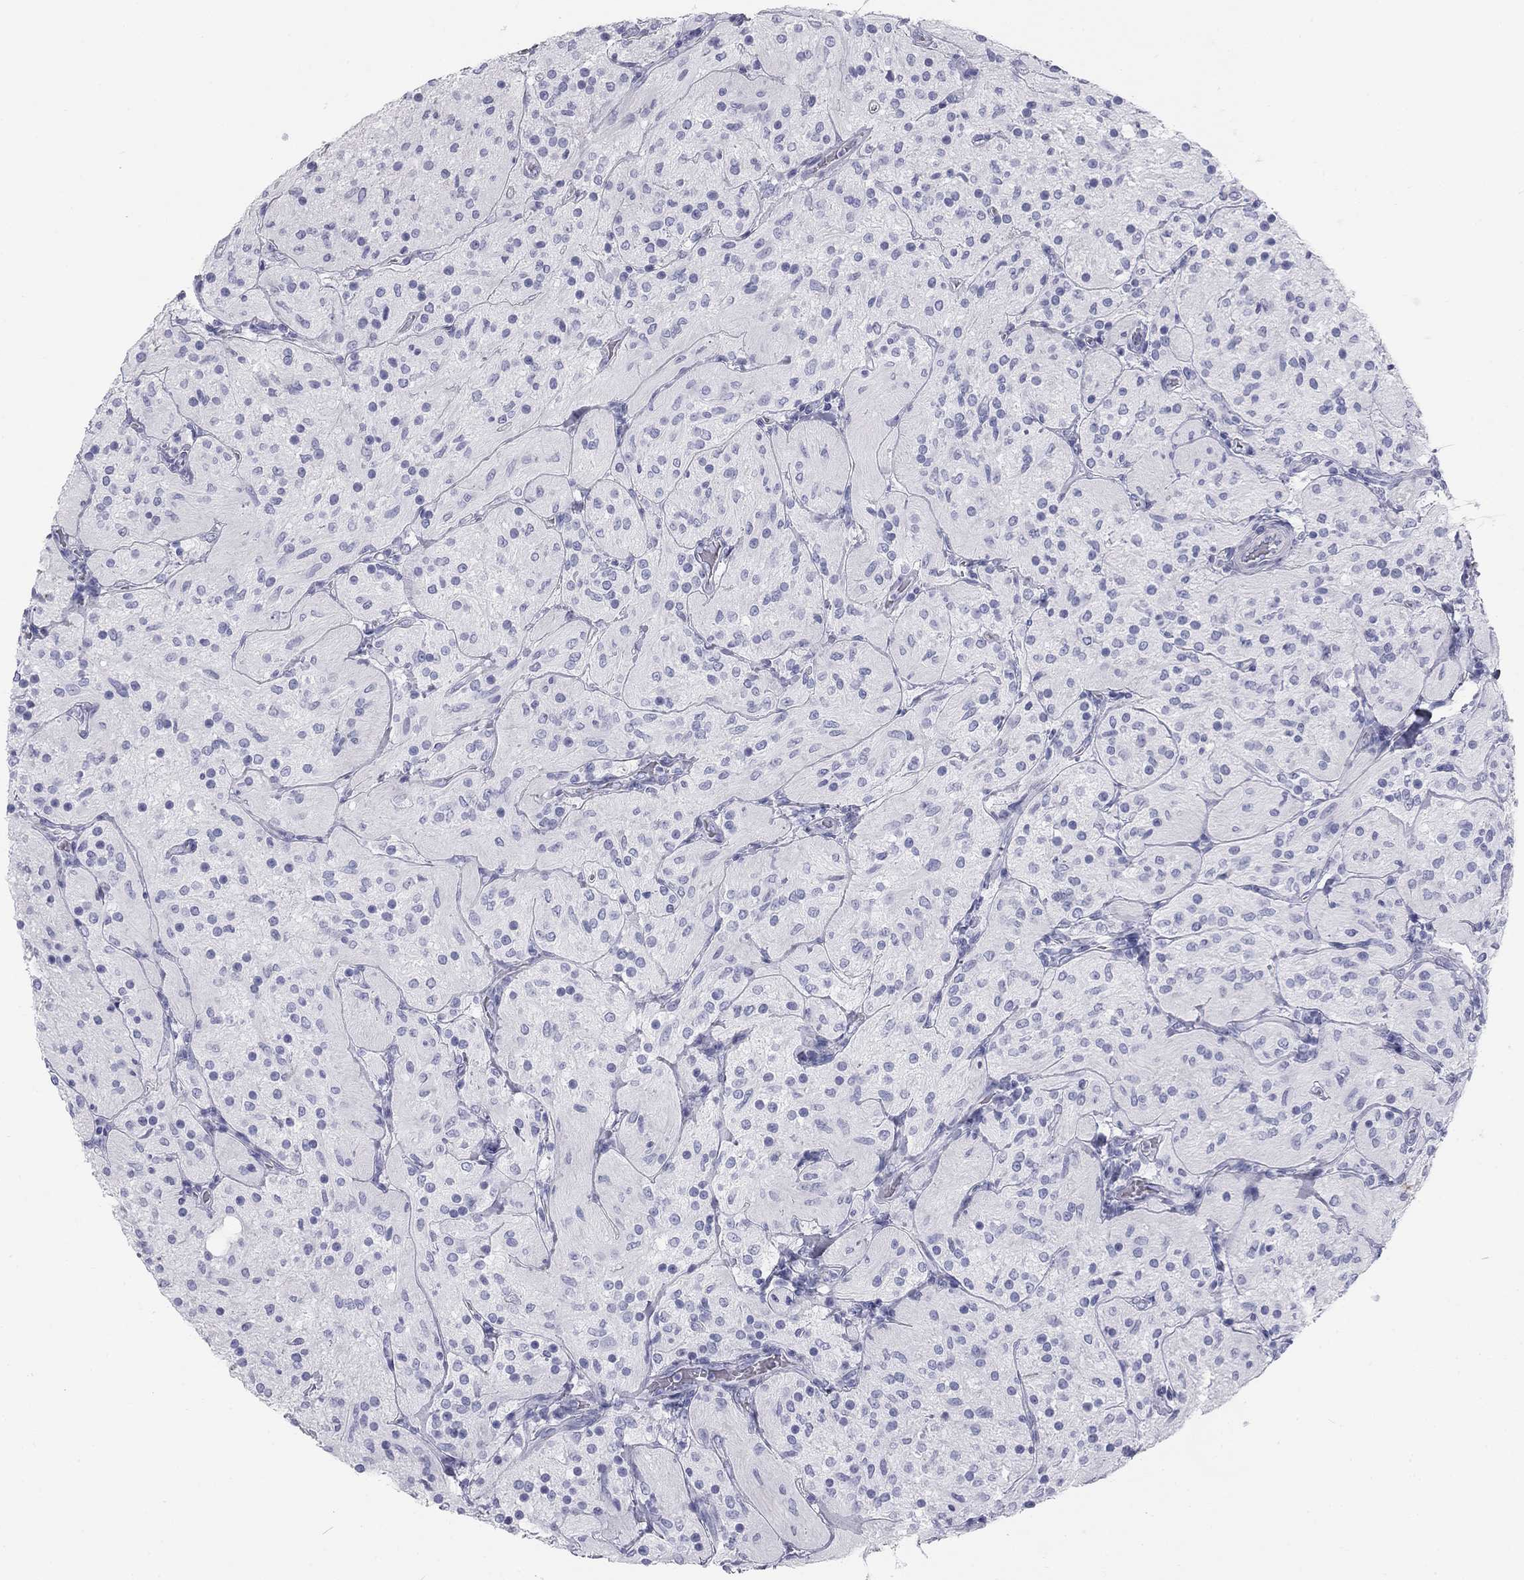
{"staining": {"intensity": "negative", "quantity": "none", "location": "none"}, "tissue": "glioma", "cell_type": "Tumor cells", "image_type": "cancer", "snomed": [{"axis": "morphology", "description": "Glioma, malignant, Low grade"}, {"axis": "topography", "description": "Brain"}], "caption": "Immunohistochemistry image of glioma stained for a protein (brown), which displays no expression in tumor cells.", "gene": "SULT2B1", "patient": {"sex": "male", "age": 3}}